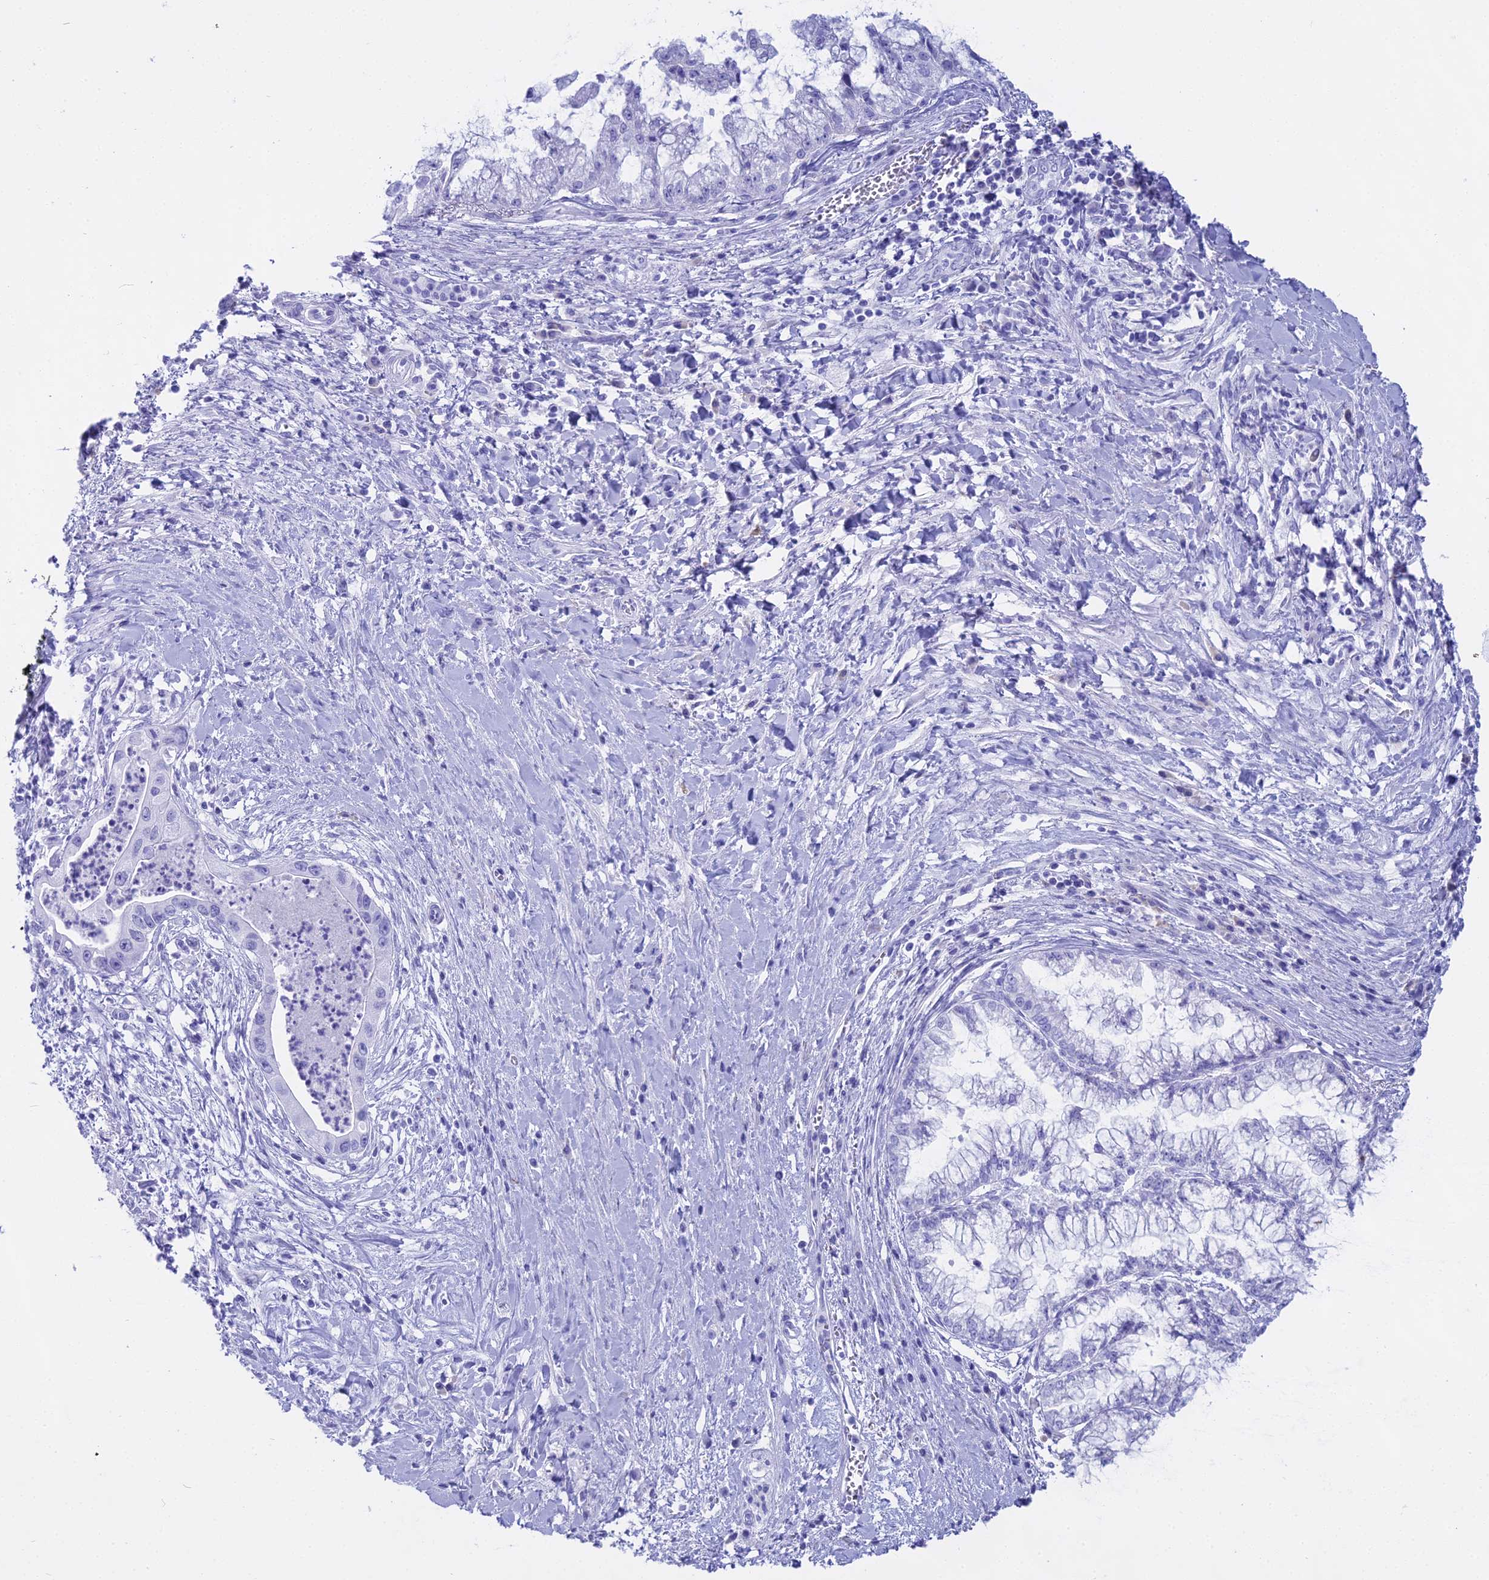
{"staining": {"intensity": "negative", "quantity": "none", "location": "none"}, "tissue": "pancreatic cancer", "cell_type": "Tumor cells", "image_type": "cancer", "snomed": [{"axis": "morphology", "description": "Adenocarcinoma, NOS"}, {"axis": "topography", "description": "Pancreas"}], "caption": "The micrograph reveals no significant staining in tumor cells of pancreatic adenocarcinoma.", "gene": "CGB2", "patient": {"sex": "male", "age": 73}}